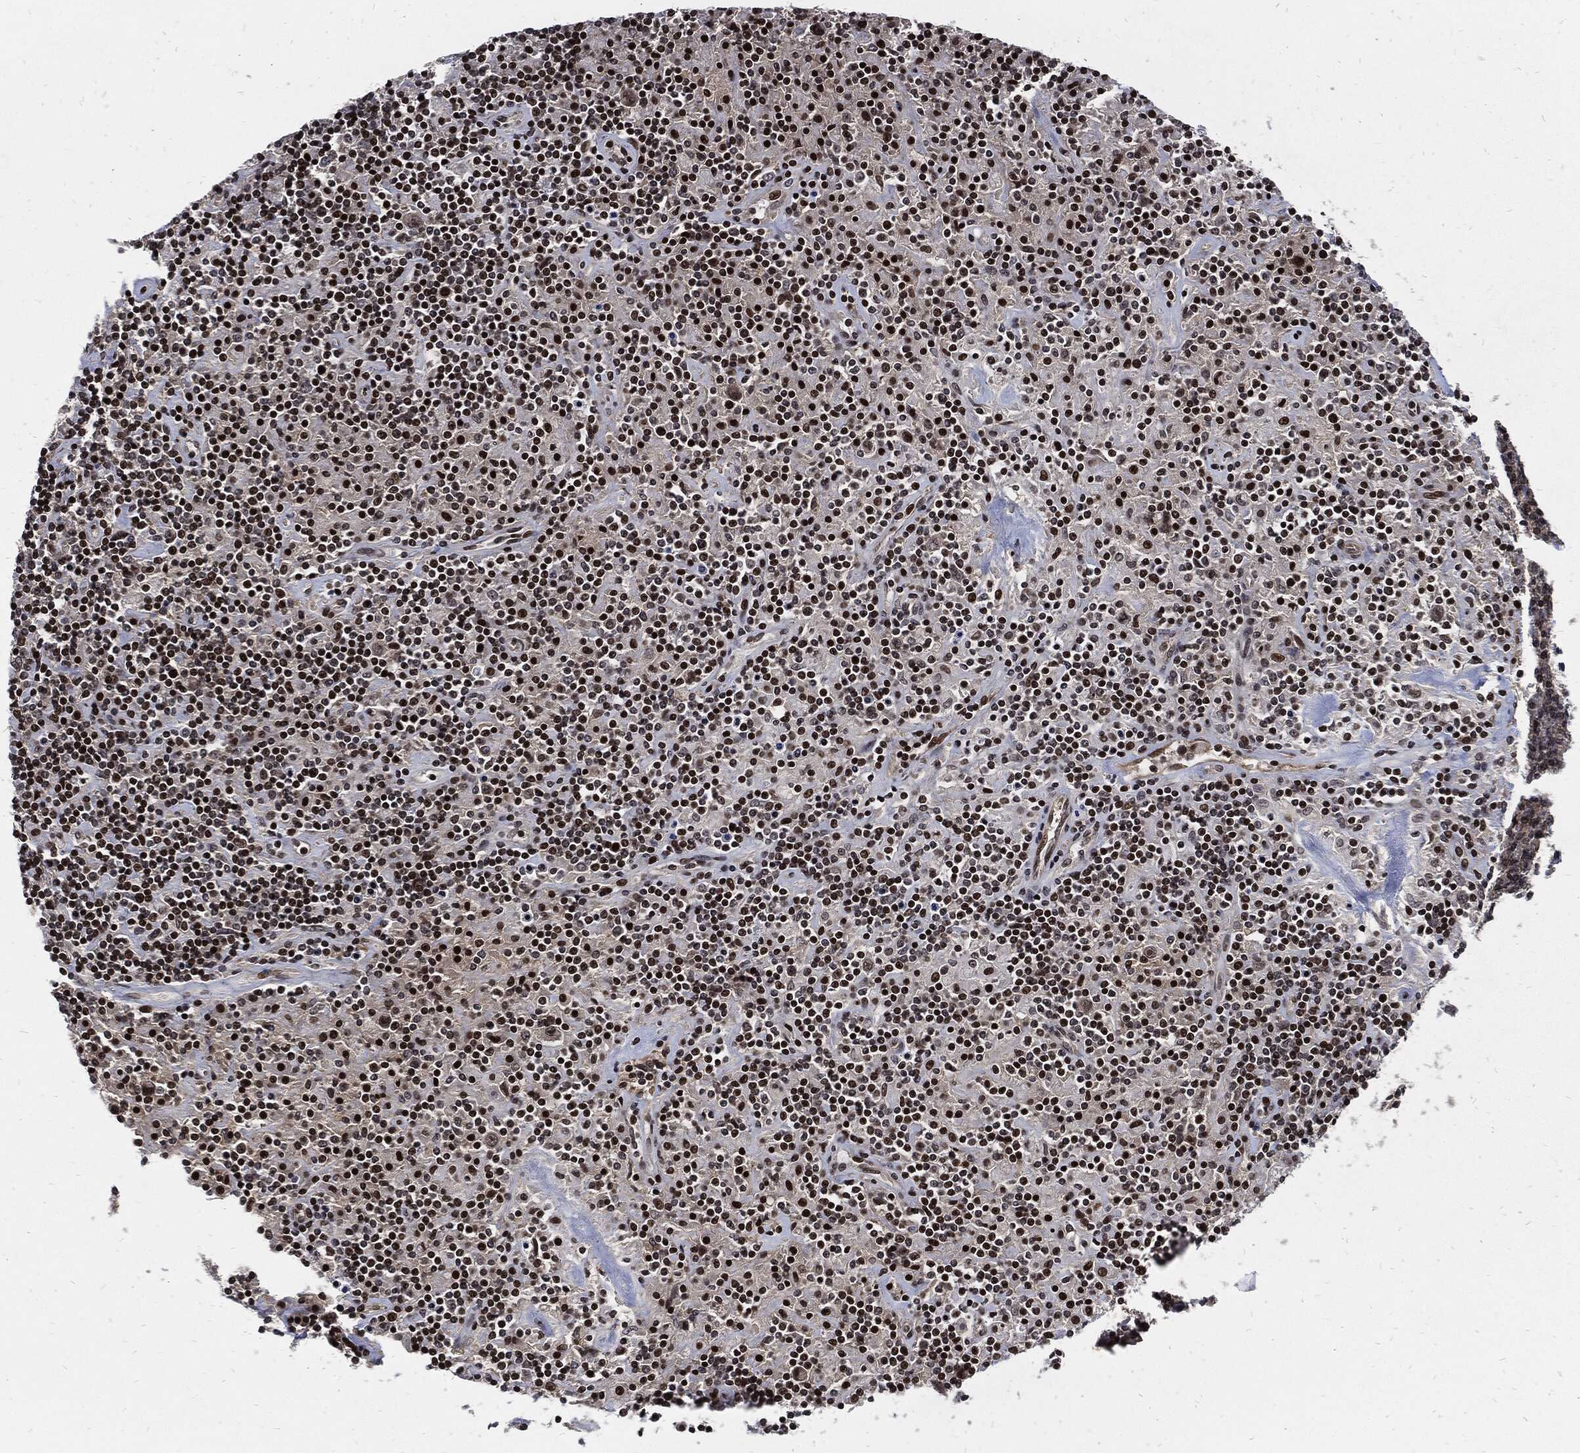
{"staining": {"intensity": "negative", "quantity": "none", "location": "none"}, "tissue": "lymphoma", "cell_type": "Tumor cells", "image_type": "cancer", "snomed": [{"axis": "morphology", "description": "Hodgkin's disease, NOS"}, {"axis": "topography", "description": "Lymph node"}], "caption": "Immunohistochemistry of human Hodgkin's disease displays no staining in tumor cells.", "gene": "ZNF775", "patient": {"sex": "male", "age": 70}}